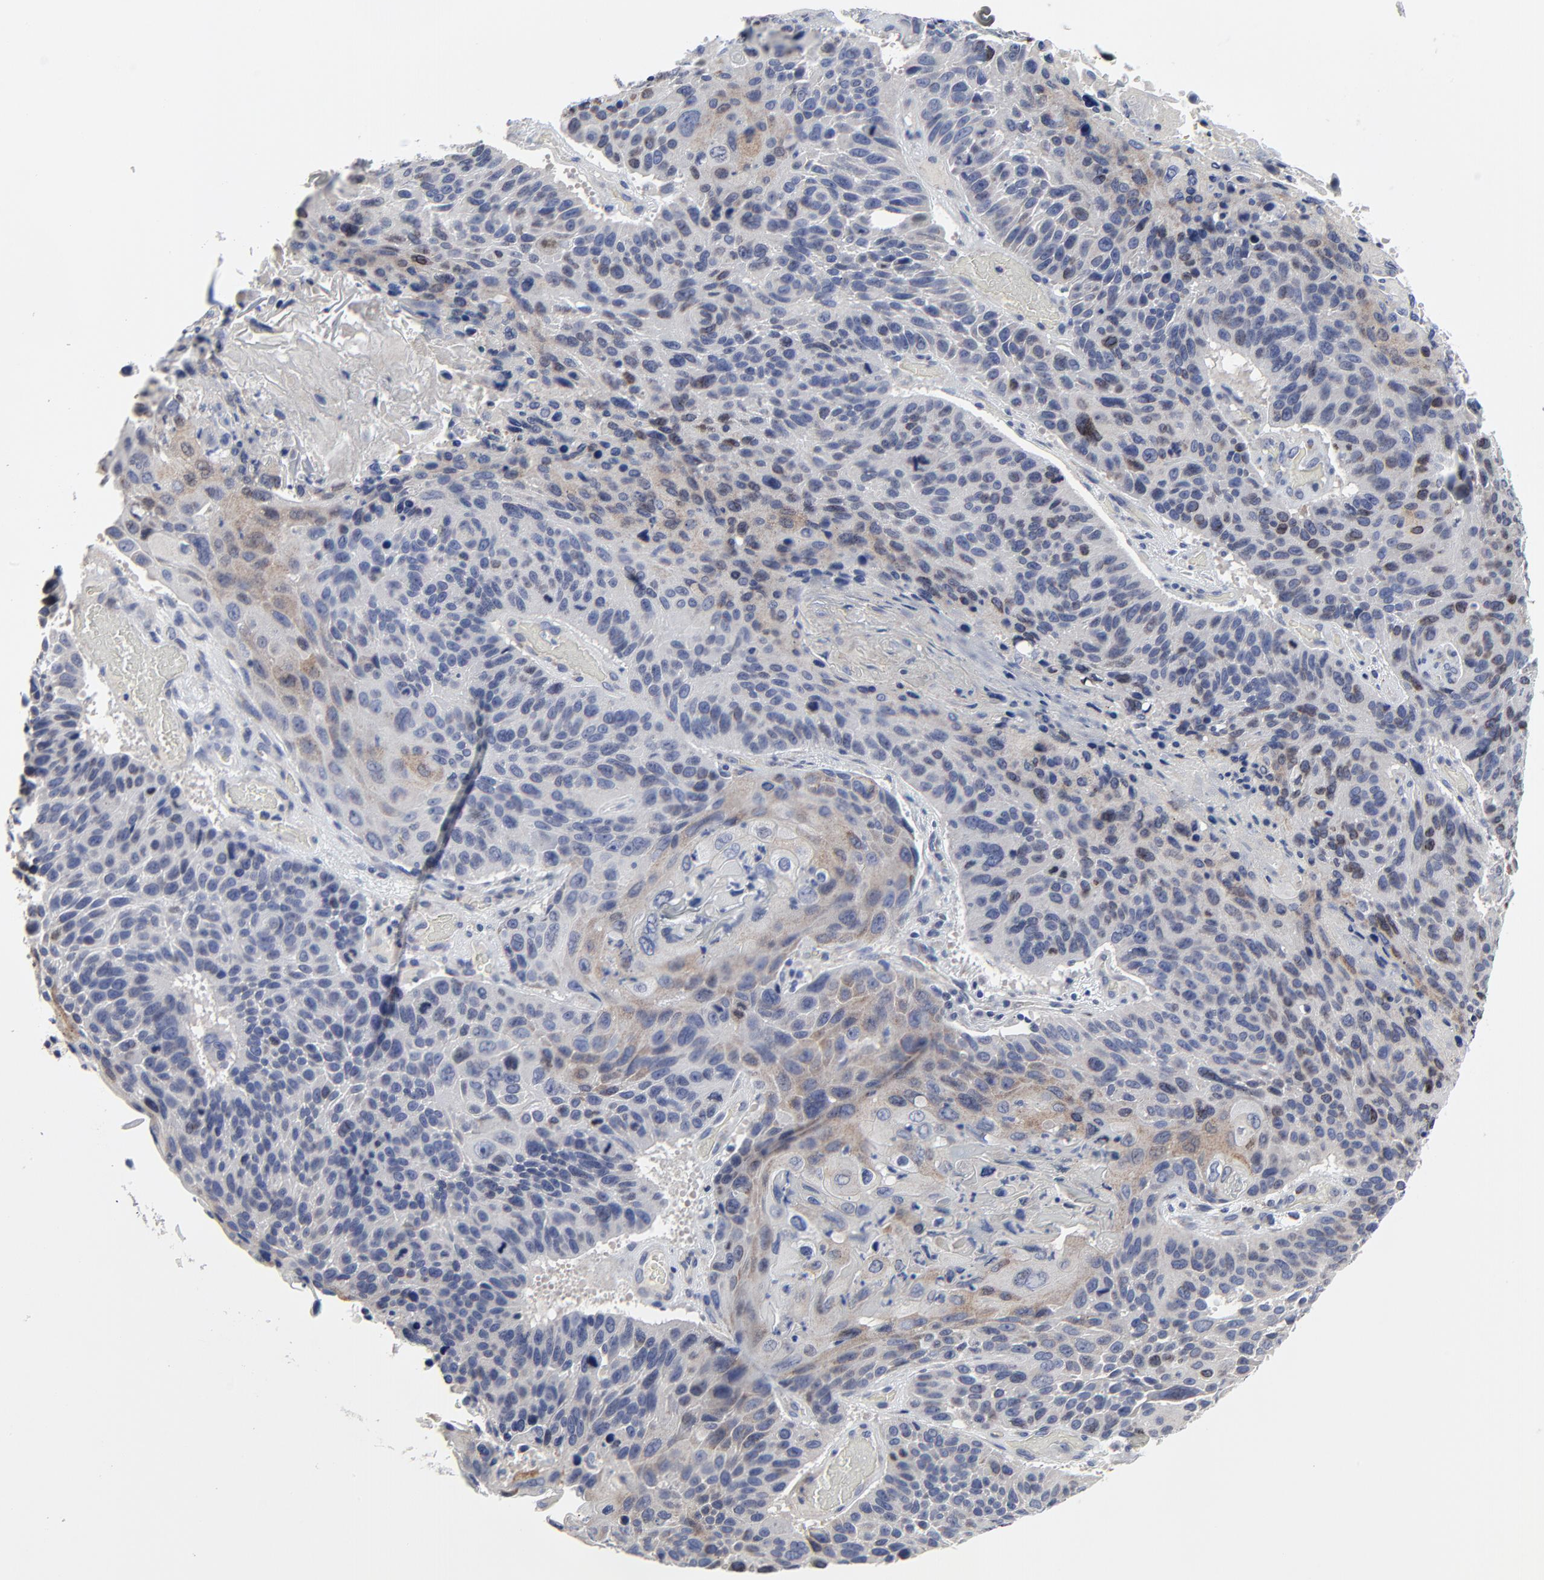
{"staining": {"intensity": "weak", "quantity": "<25%", "location": "cytoplasmic/membranous"}, "tissue": "lung cancer", "cell_type": "Tumor cells", "image_type": "cancer", "snomed": [{"axis": "morphology", "description": "Squamous cell carcinoma, NOS"}, {"axis": "topography", "description": "Lung"}], "caption": "This is an immunohistochemistry micrograph of human squamous cell carcinoma (lung). There is no expression in tumor cells.", "gene": "NLGN3", "patient": {"sex": "male", "age": 68}}